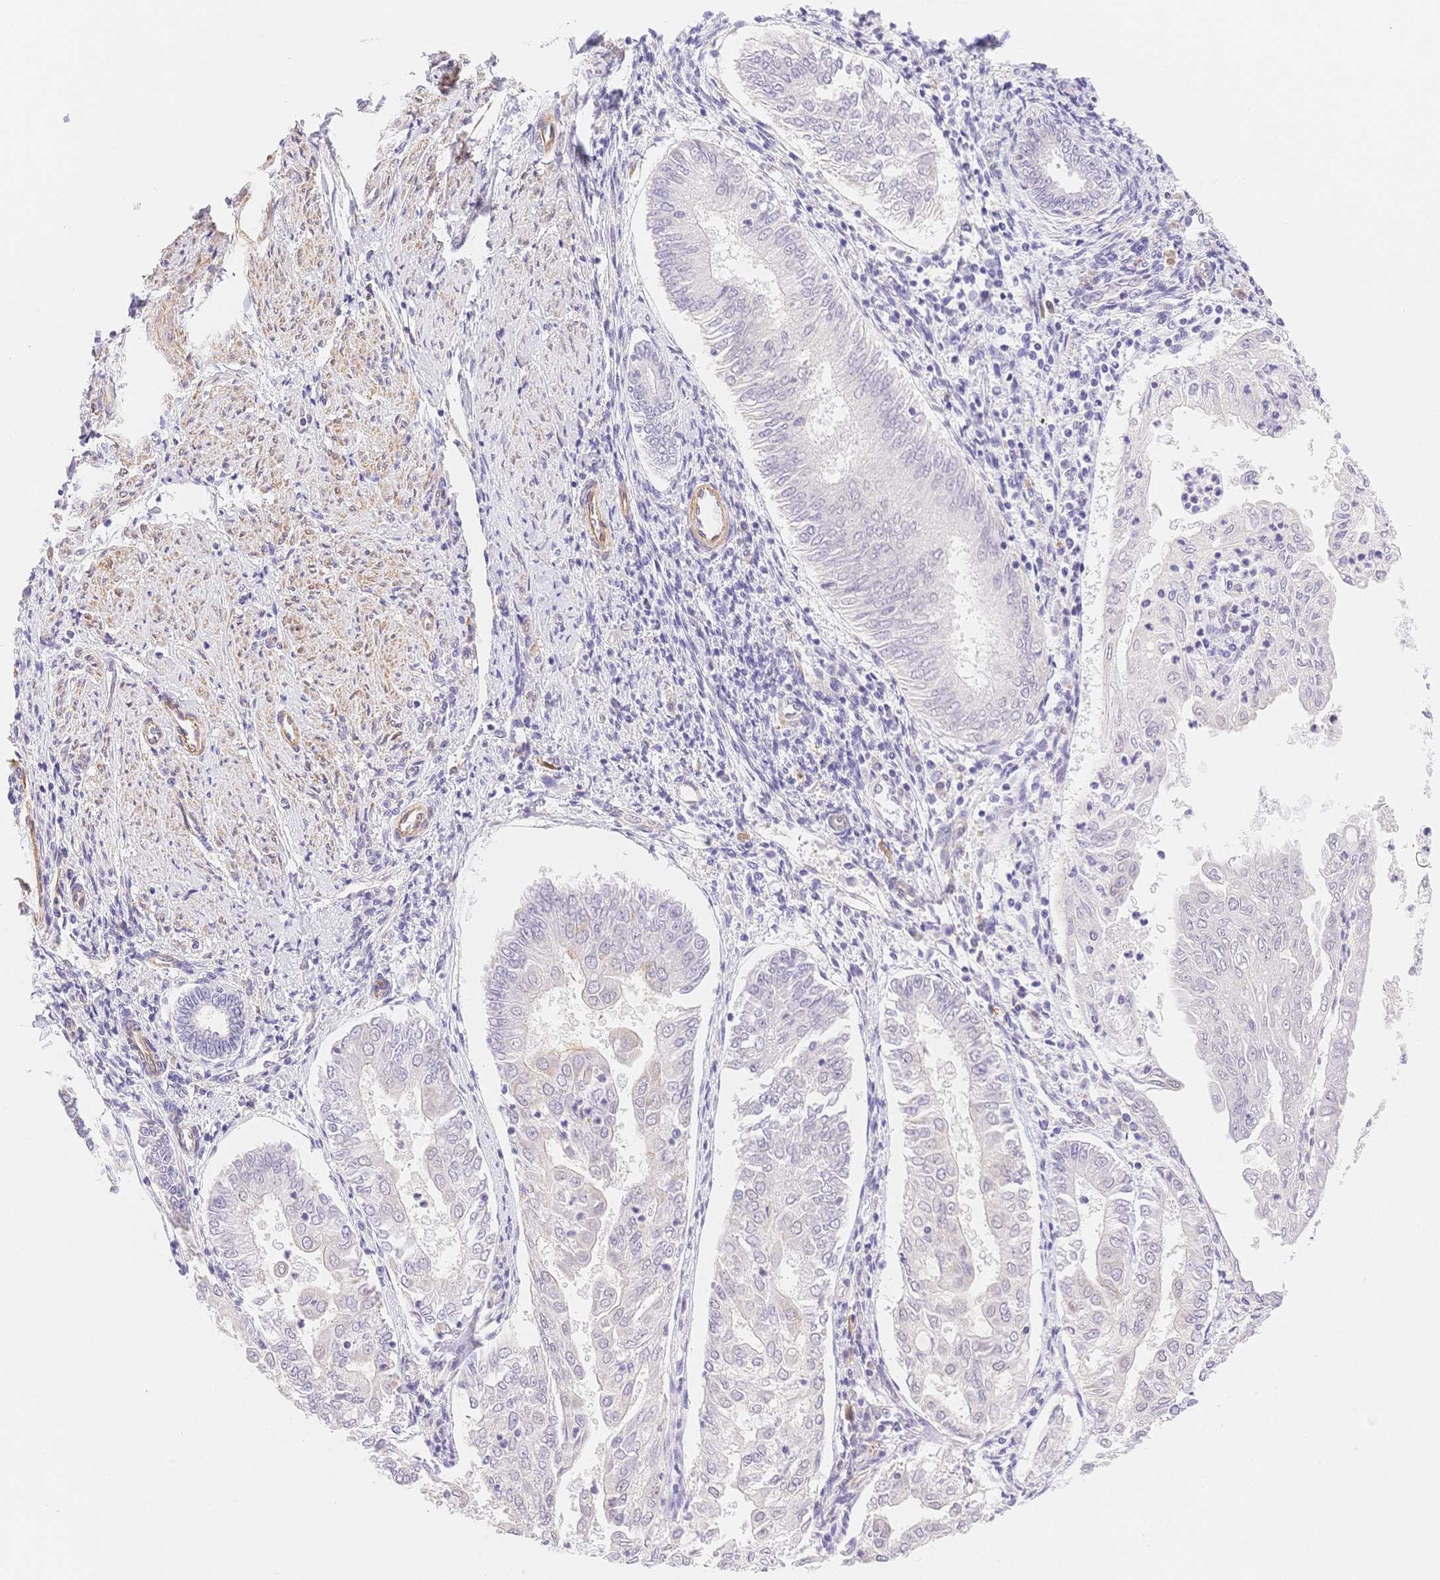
{"staining": {"intensity": "negative", "quantity": "none", "location": "none"}, "tissue": "endometrial cancer", "cell_type": "Tumor cells", "image_type": "cancer", "snomed": [{"axis": "morphology", "description": "Adenocarcinoma, NOS"}, {"axis": "topography", "description": "Endometrium"}], "caption": "An image of endometrial cancer stained for a protein reveals no brown staining in tumor cells.", "gene": "CSN1S1", "patient": {"sex": "female", "age": 68}}